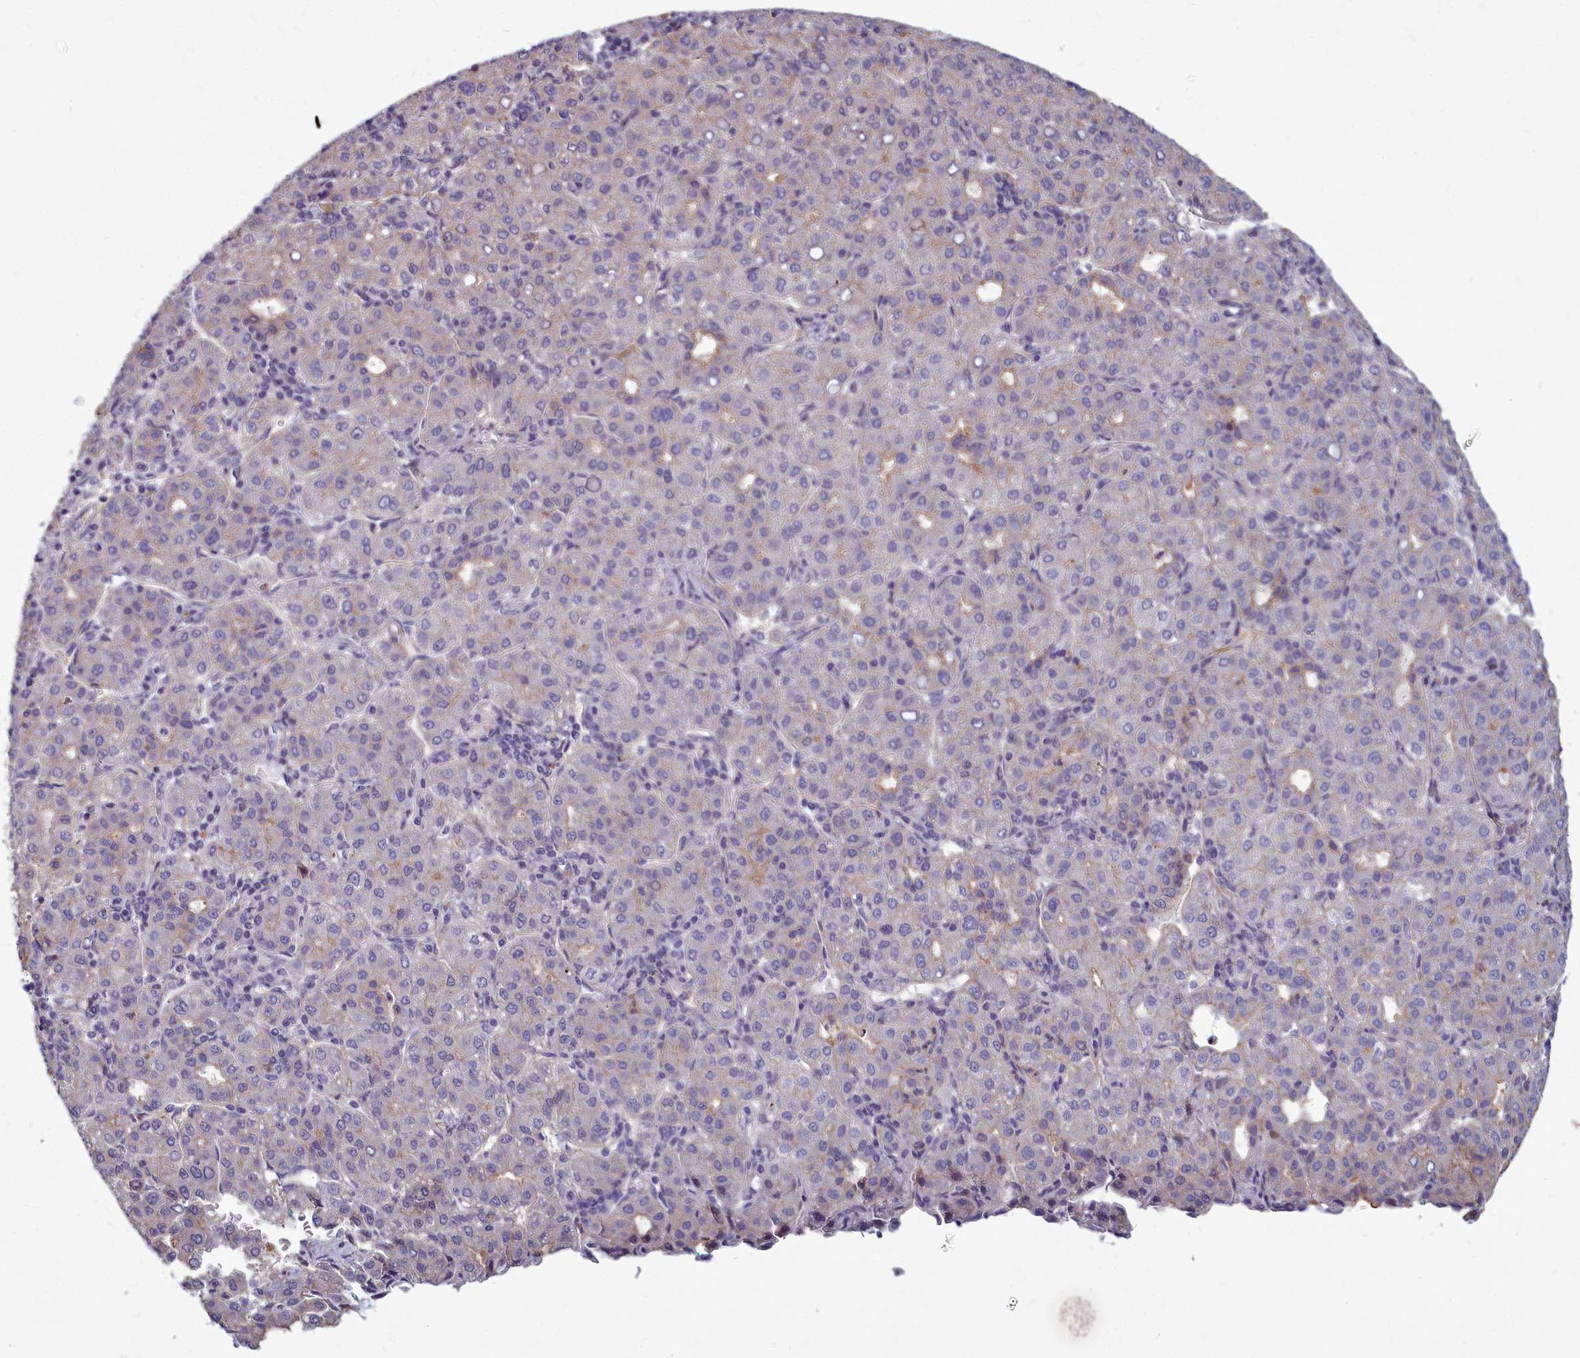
{"staining": {"intensity": "weak", "quantity": "<25%", "location": "cytoplasmic/membranous"}, "tissue": "liver cancer", "cell_type": "Tumor cells", "image_type": "cancer", "snomed": [{"axis": "morphology", "description": "Carcinoma, Hepatocellular, NOS"}, {"axis": "topography", "description": "Liver"}], "caption": "This is an IHC histopathology image of liver hepatocellular carcinoma. There is no positivity in tumor cells.", "gene": "TTC5", "patient": {"sex": "male", "age": 65}}